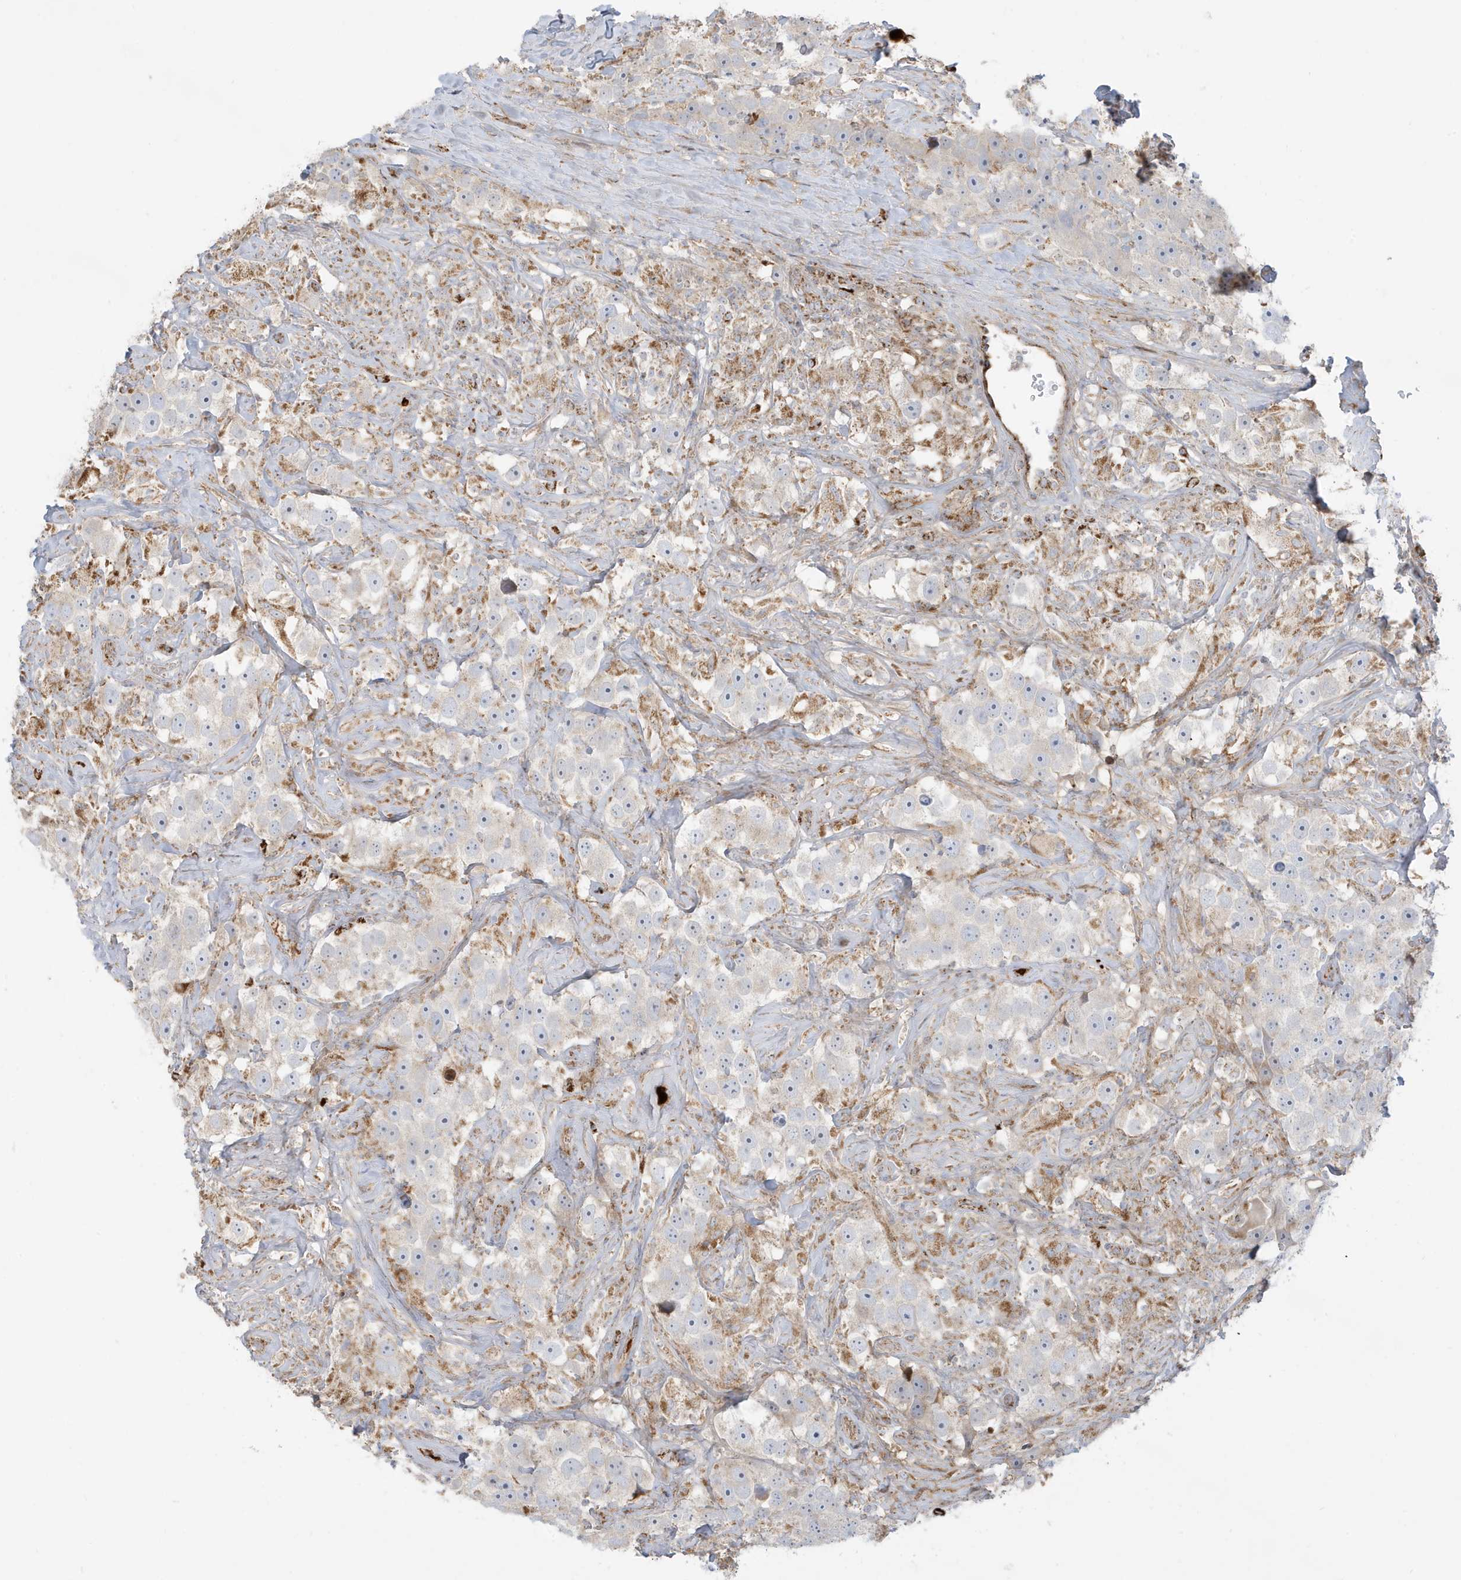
{"staining": {"intensity": "negative", "quantity": "none", "location": "none"}, "tissue": "testis cancer", "cell_type": "Tumor cells", "image_type": "cancer", "snomed": [{"axis": "morphology", "description": "Seminoma, NOS"}, {"axis": "topography", "description": "Testis"}], "caption": "A photomicrograph of testis cancer stained for a protein shows no brown staining in tumor cells.", "gene": "IFT57", "patient": {"sex": "male", "age": 49}}